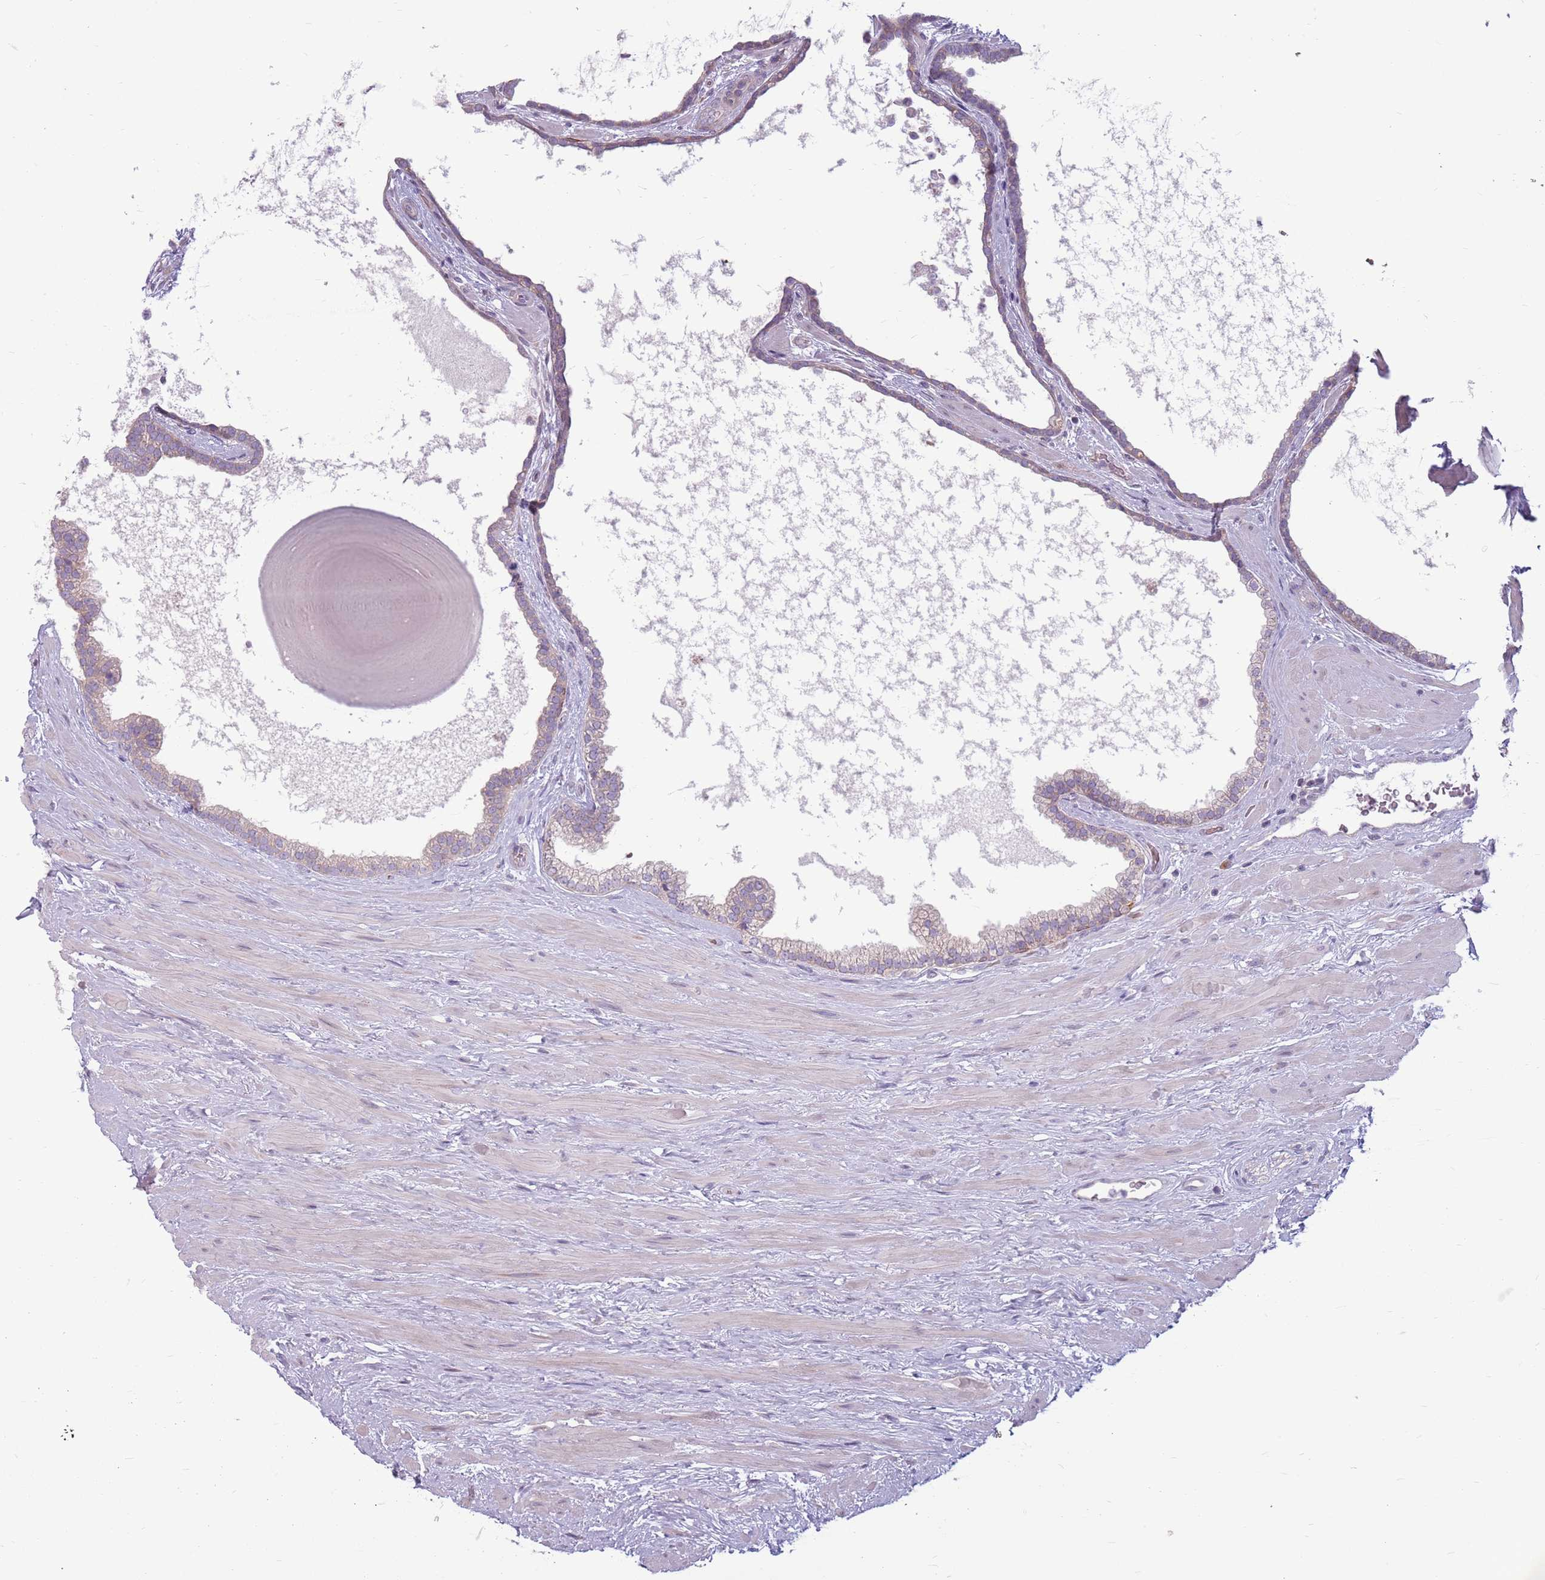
{"staining": {"intensity": "moderate", "quantity": "<25%", "location": "cytoplasmic/membranous"}, "tissue": "prostate", "cell_type": "Glandular cells", "image_type": "normal", "snomed": [{"axis": "morphology", "description": "Normal tissue, NOS"}, {"axis": "topography", "description": "Prostate"}], "caption": "Immunohistochemical staining of benign prostate reveals moderate cytoplasmic/membranous protein positivity in about <25% of glandular cells.", "gene": "HSPA14", "patient": {"sex": "male", "age": 48}}